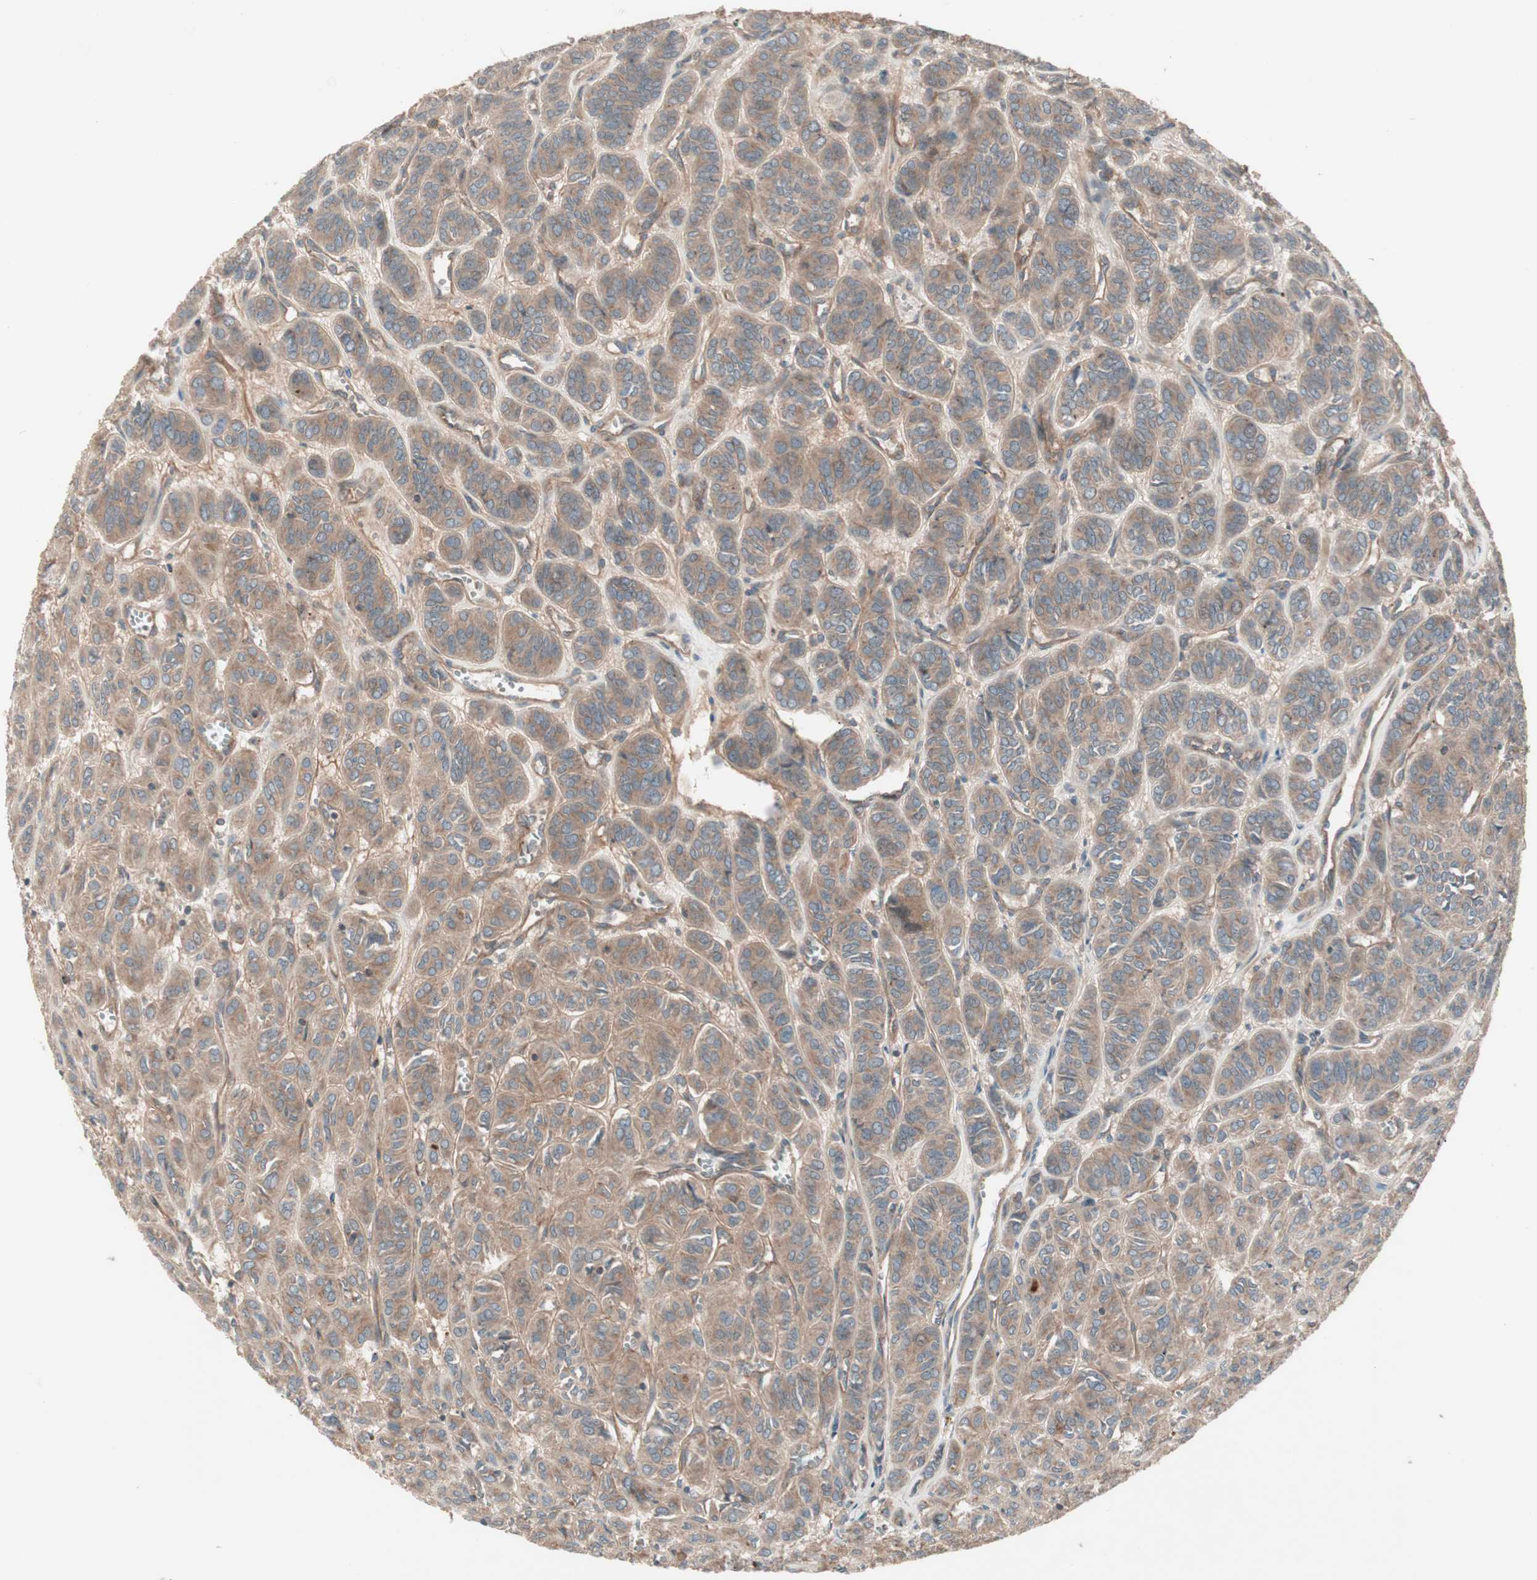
{"staining": {"intensity": "strong", "quantity": ">75%", "location": "cytoplasmic/membranous"}, "tissue": "thyroid cancer", "cell_type": "Tumor cells", "image_type": "cancer", "snomed": [{"axis": "morphology", "description": "Follicular adenoma carcinoma, NOS"}, {"axis": "topography", "description": "Thyroid gland"}], "caption": "Follicular adenoma carcinoma (thyroid) stained with a protein marker exhibits strong staining in tumor cells.", "gene": "TFPI", "patient": {"sex": "female", "age": 71}}